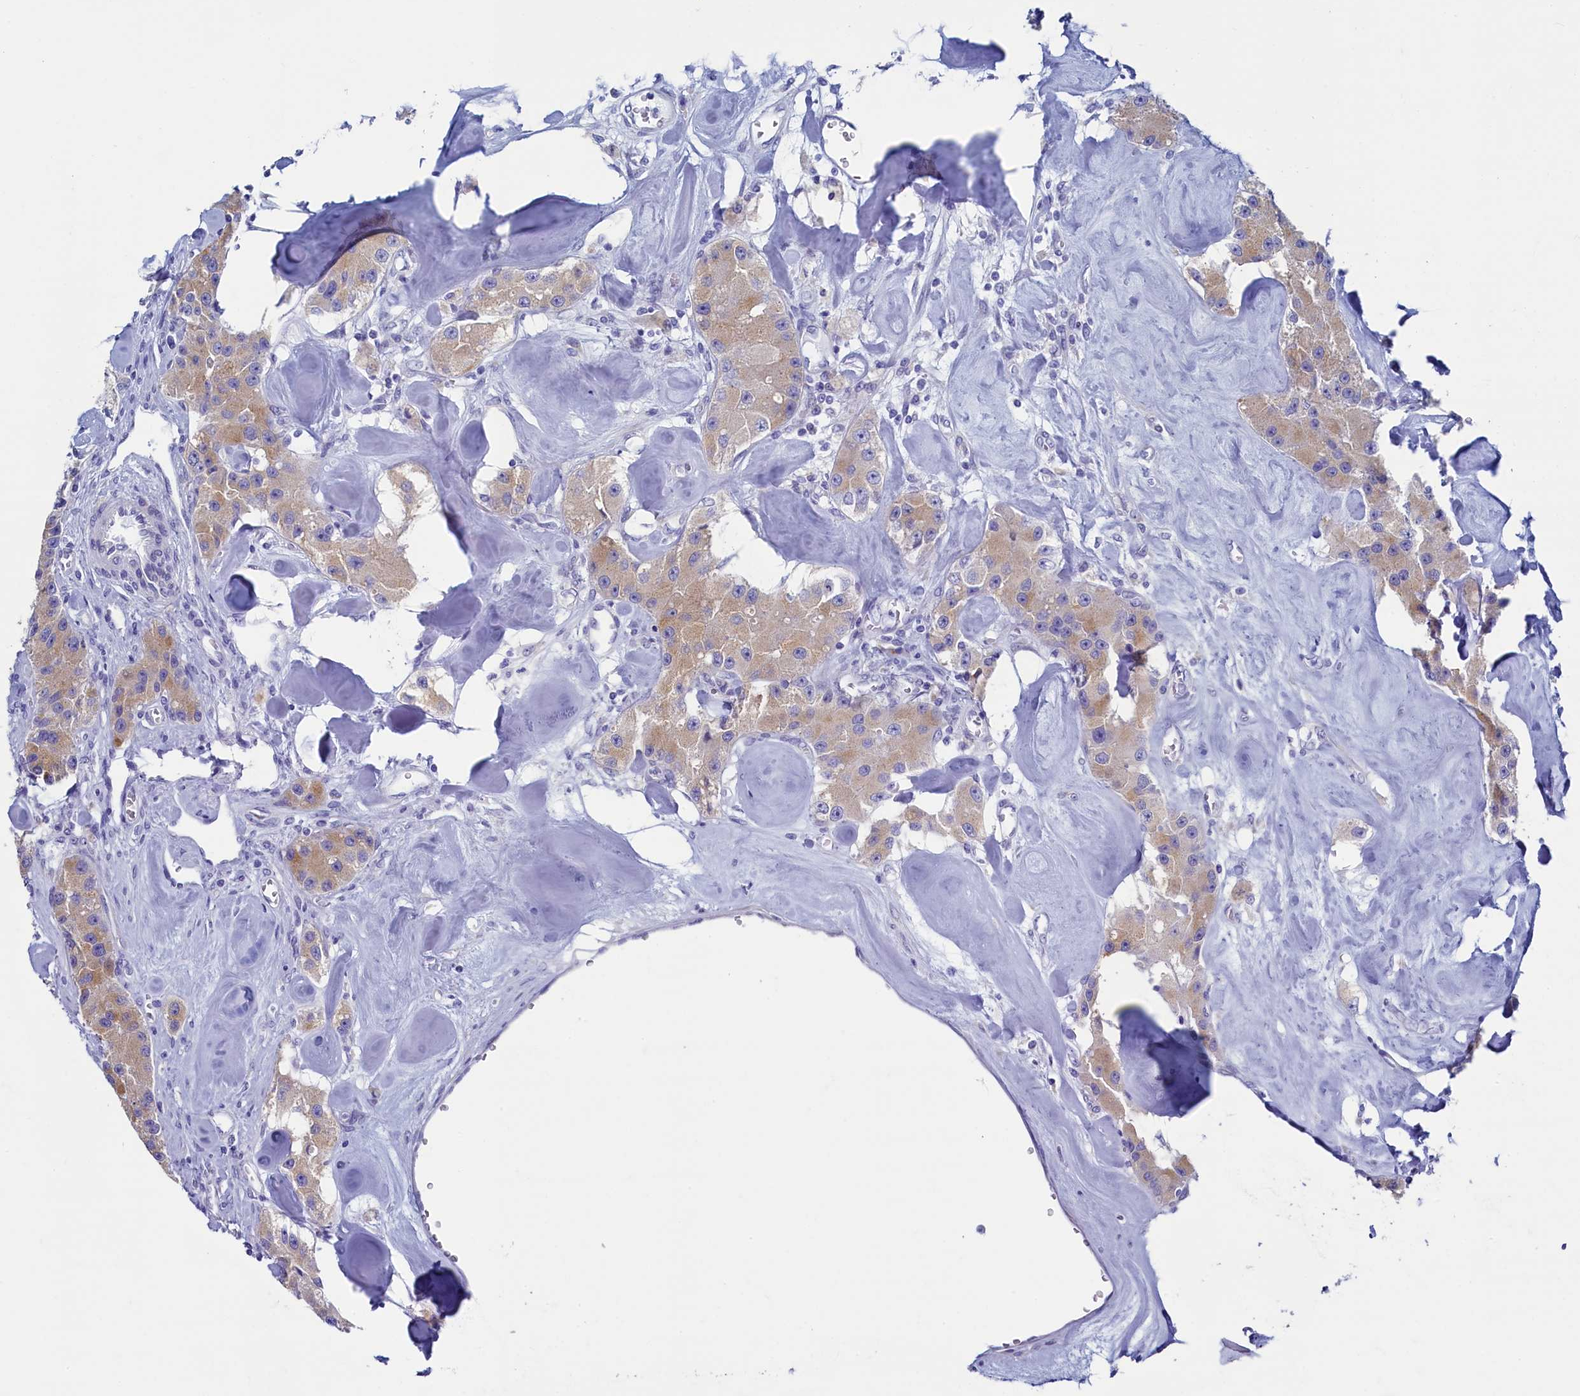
{"staining": {"intensity": "weak", "quantity": ">75%", "location": "cytoplasmic/membranous"}, "tissue": "carcinoid", "cell_type": "Tumor cells", "image_type": "cancer", "snomed": [{"axis": "morphology", "description": "Carcinoid, malignant, NOS"}, {"axis": "topography", "description": "Pancreas"}], "caption": "A micrograph of carcinoid (malignant) stained for a protein reveals weak cytoplasmic/membranous brown staining in tumor cells.", "gene": "SKA3", "patient": {"sex": "male", "age": 41}}